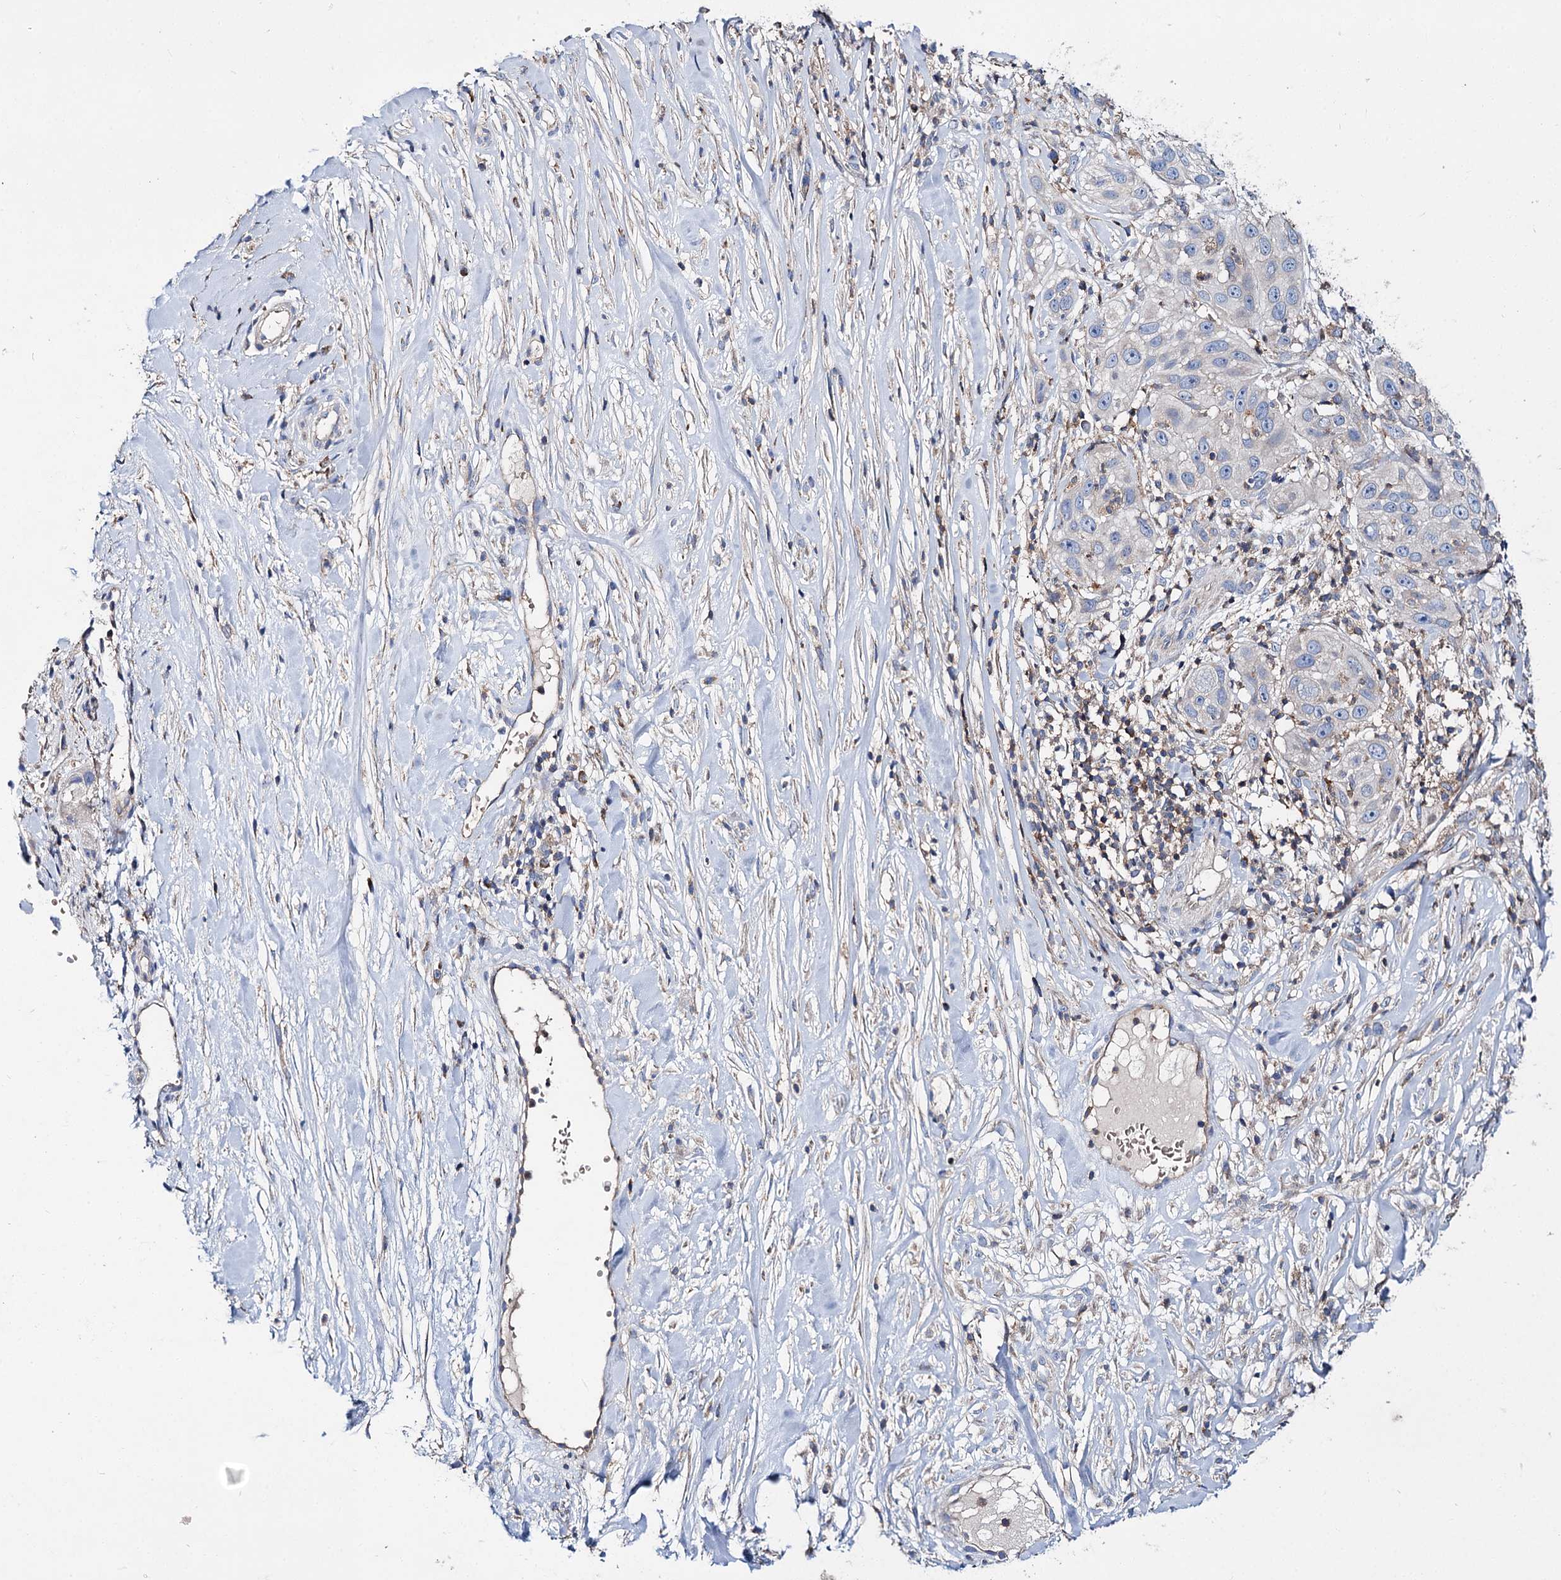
{"staining": {"intensity": "negative", "quantity": "none", "location": "none"}, "tissue": "skin cancer", "cell_type": "Tumor cells", "image_type": "cancer", "snomed": [{"axis": "morphology", "description": "Squamous cell carcinoma, NOS"}, {"axis": "topography", "description": "Skin"}], "caption": "High power microscopy micrograph of an immunohistochemistry (IHC) photomicrograph of skin cancer (squamous cell carcinoma), revealing no significant positivity in tumor cells.", "gene": "UBASH3B", "patient": {"sex": "female", "age": 44}}